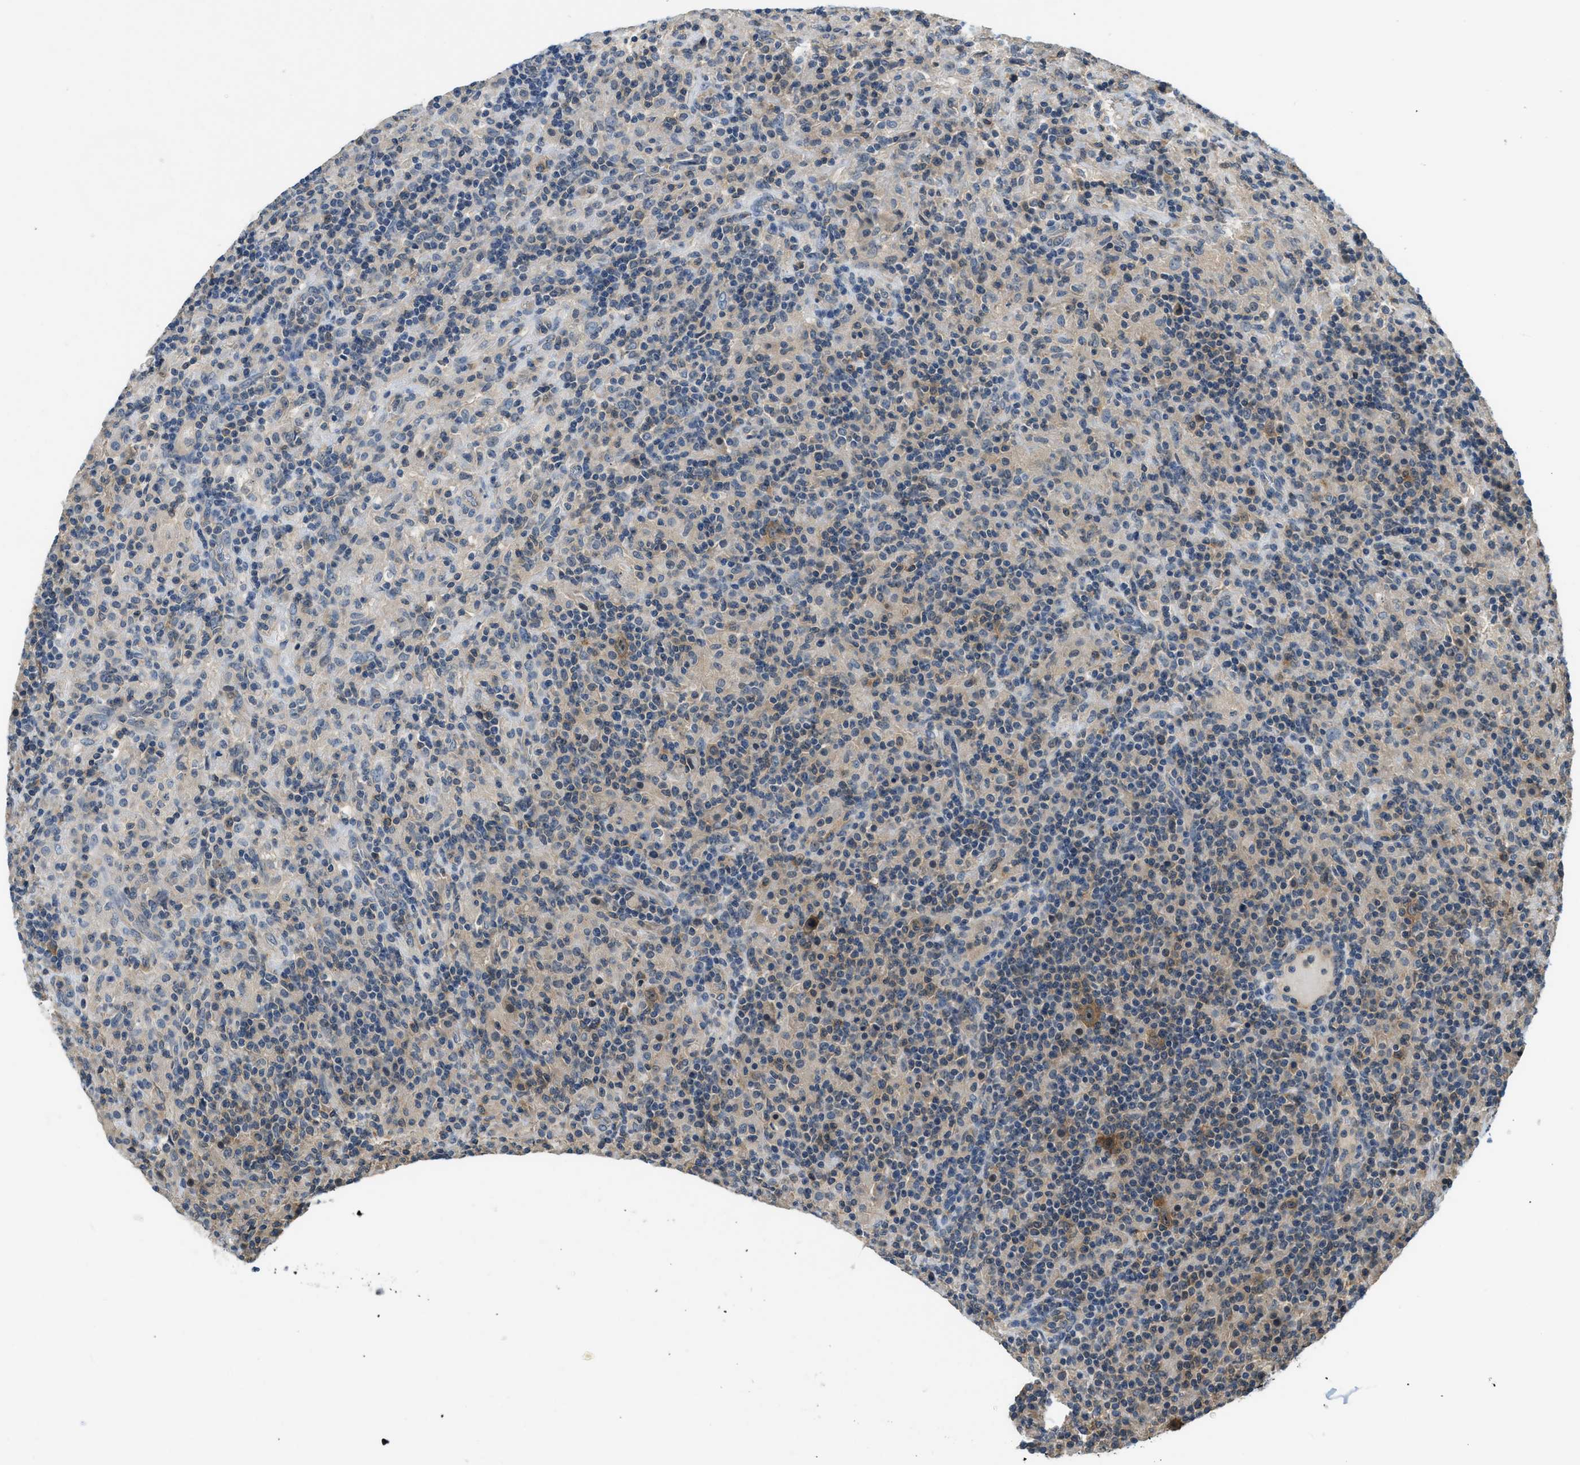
{"staining": {"intensity": "weak", "quantity": "<25%", "location": "cytoplasmic/membranous"}, "tissue": "lymphoma", "cell_type": "Tumor cells", "image_type": "cancer", "snomed": [{"axis": "morphology", "description": "Hodgkin's disease, NOS"}, {"axis": "topography", "description": "Lymph node"}], "caption": "An image of human Hodgkin's disease is negative for staining in tumor cells.", "gene": "CBLB", "patient": {"sex": "male", "age": 70}}